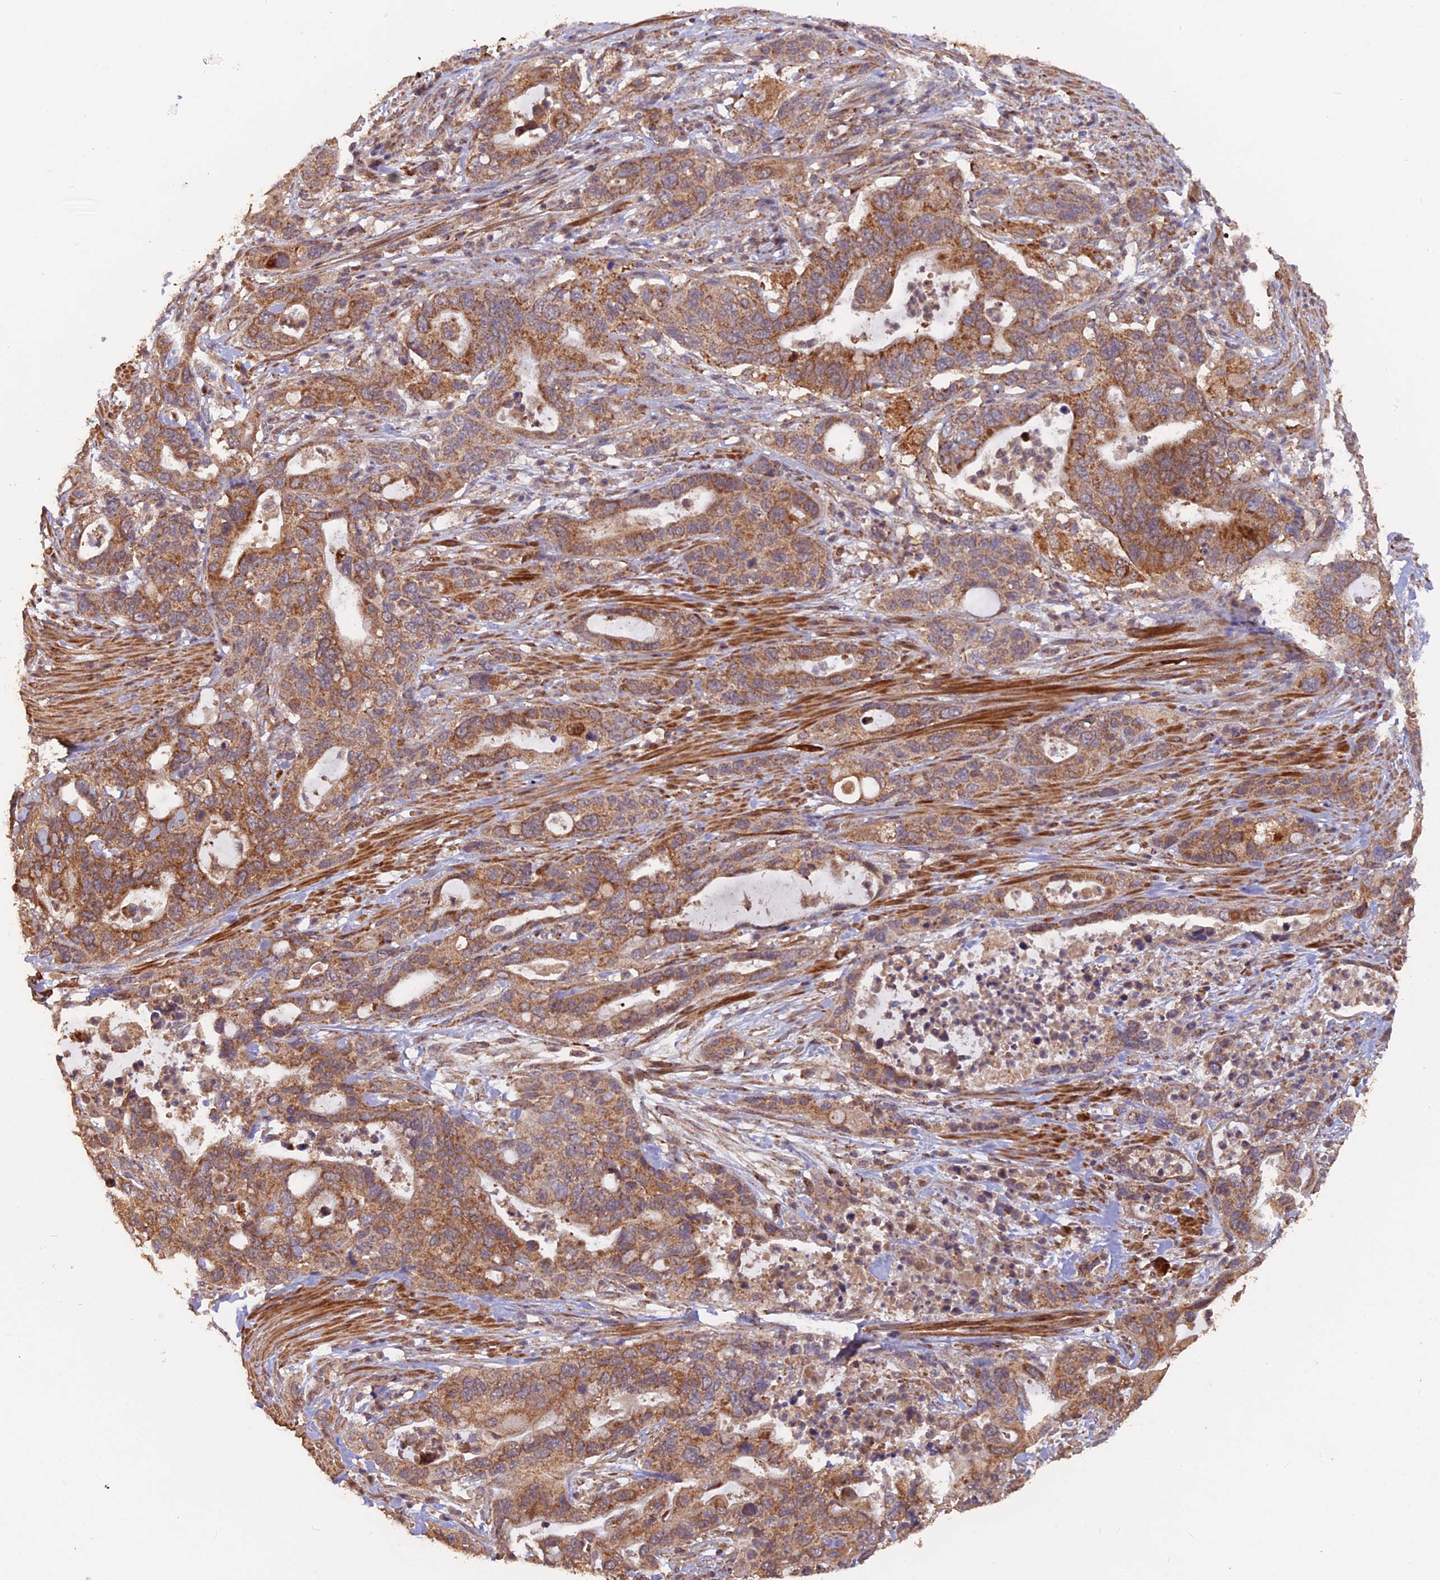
{"staining": {"intensity": "moderate", "quantity": ">75%", "location": "cytoplasmic/membranous"}, "tissue": "pancreatic cancer", "cell_type": "Tumor cells", "image_type": "cancer", "snomed": [{"axis": "morphology", "description": "Adenocarcinoma, NOS"}, {"axis": "topography", "description": "Pancreas"}], "caption": "This photomicrograph reveals IHC staining of pancreatic cancer, with medium moderate cytoplasmic/membranous expression in about >75% of tumor cells.", "gene": "IFT22", "patient": {"sex": "female", "age": 71}}